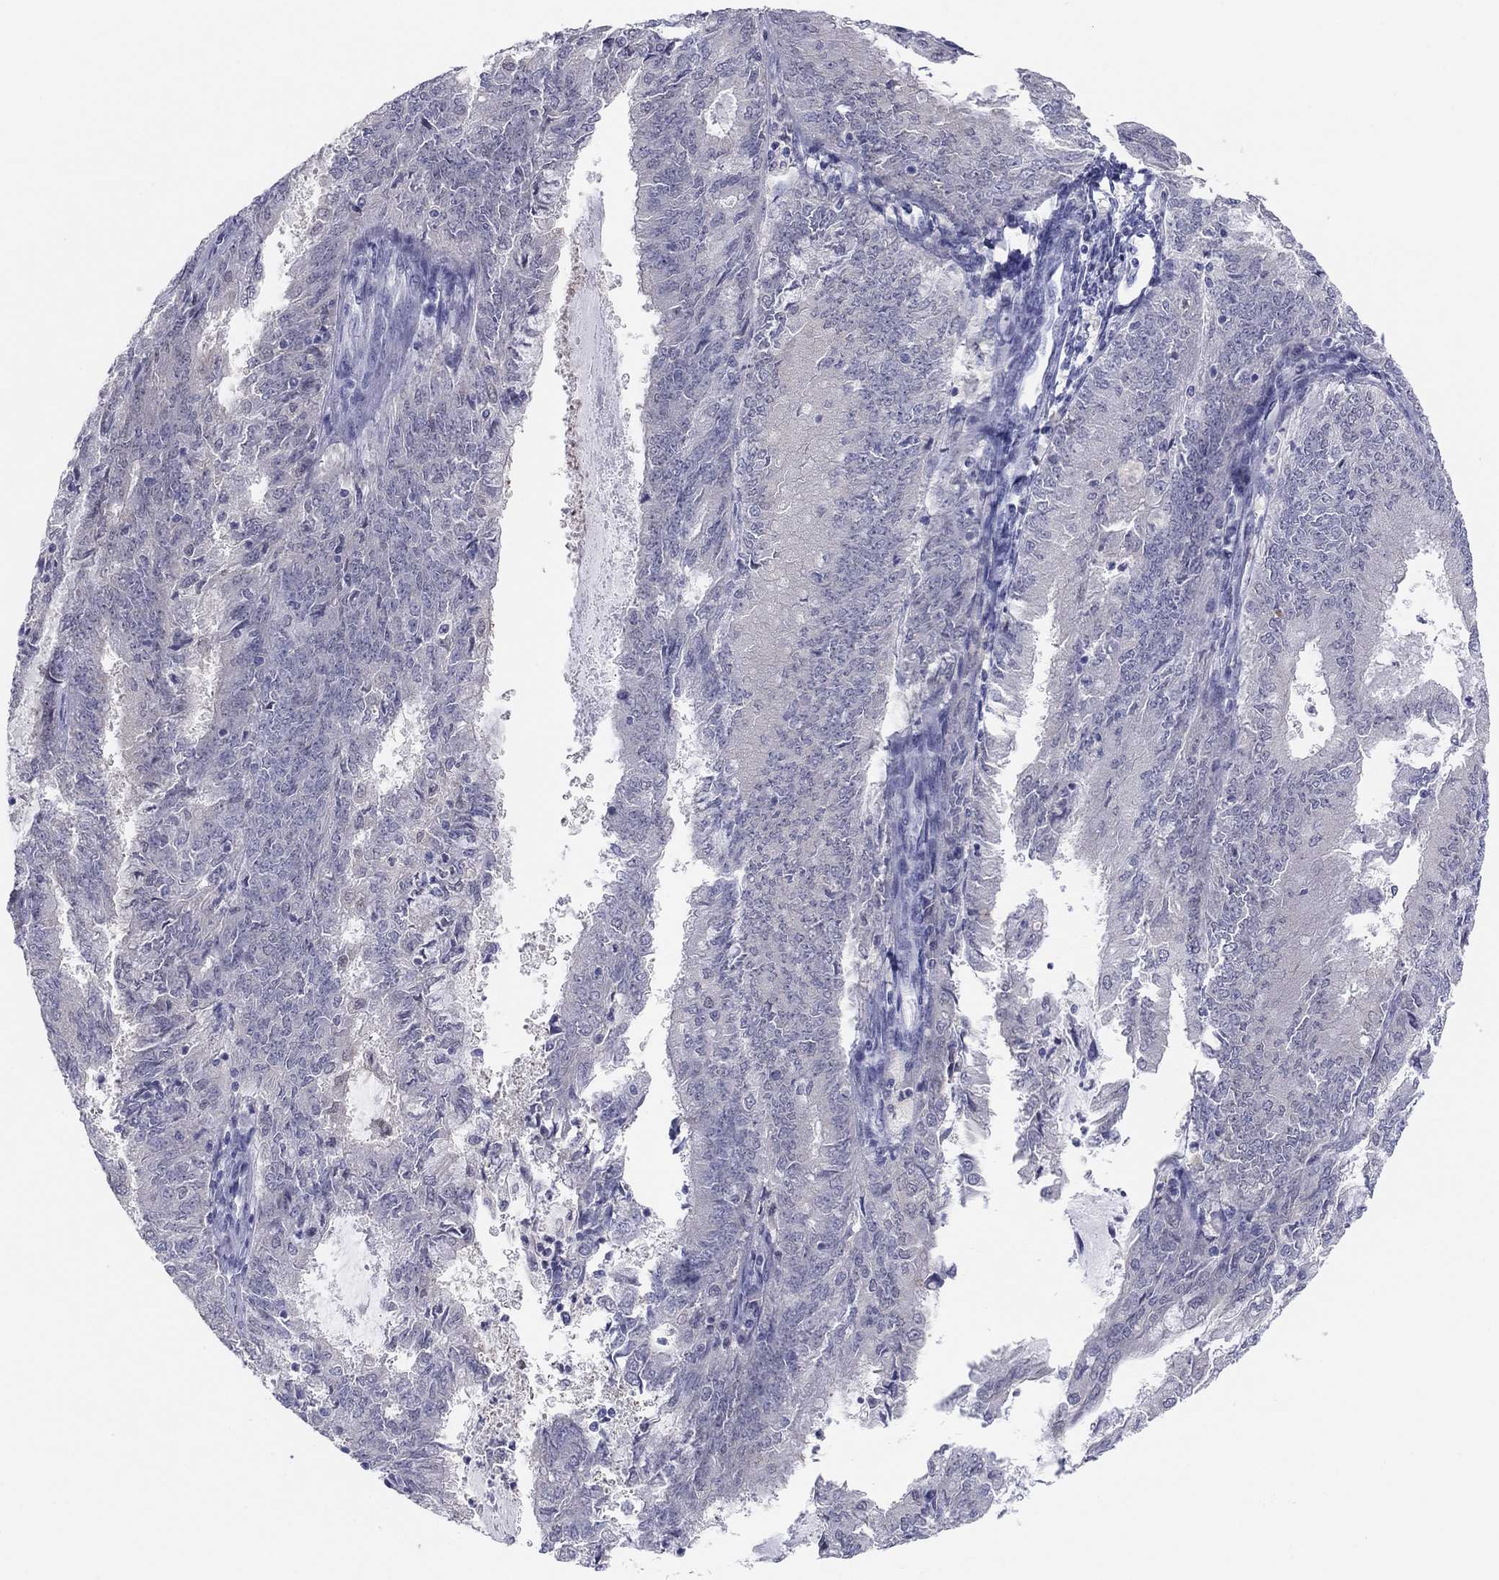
{"staining": {"intensity": "negative", "quantity": "none", "location": "none"}, "tissue": "endometrial cancer", "cell_type": "Tumor cells", "image_type": "cancer", "snomed": [{"axis": "morphology", "description": "Adenocarcinoma, NOS"}, {"axis": "topography", "description": "Endometrium"}], "caption": "IHC of human endometrial cancer (adenocarcinoma) demonstrates no positivity in tumor cells.", "gene": "PDXK", "patient": {"sex": "female", "age": 57}}